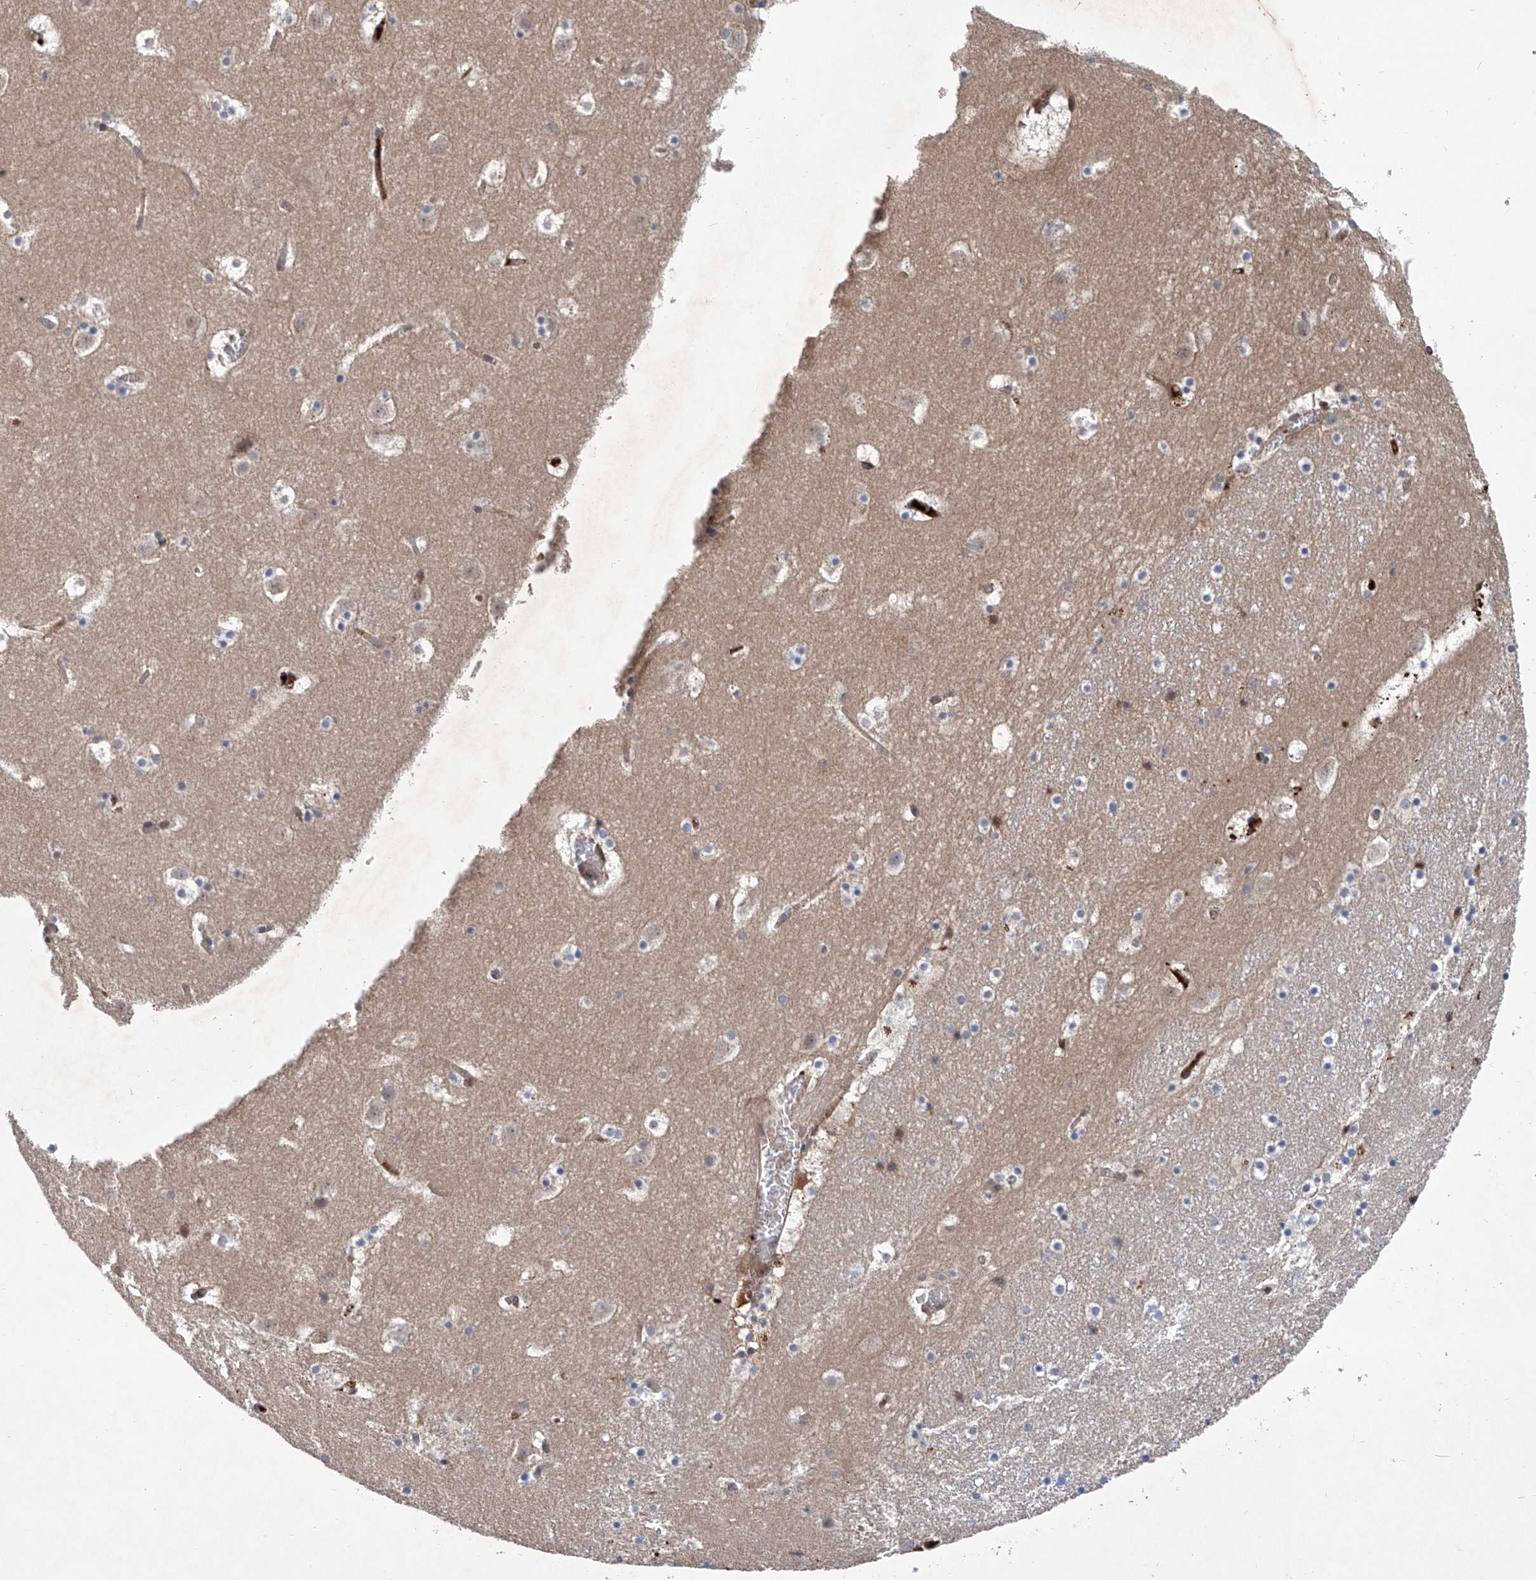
{"staining": {"intensity": "strong", "quantity": "<25%", "location": "cytoplasmic/membranous"}, "tissue": "caudate", "cell_type": "Glial cells", "image_type": "normal", "snomed": [{"axis": "morphology", "description": "Normal tissue, NOS"}, {"axis": "topography", "description": "Lateral ventricle wall"}], "caption": "DAB (3,3'-diaminobenzidine) immunohistochemical staining of unremarkable caudate shows strong cytoplasmic/membranous protein staining in approximately <25% of glial cells.", "gene": "ASCC3", "patient": {"sex": "male", "age": 45}}